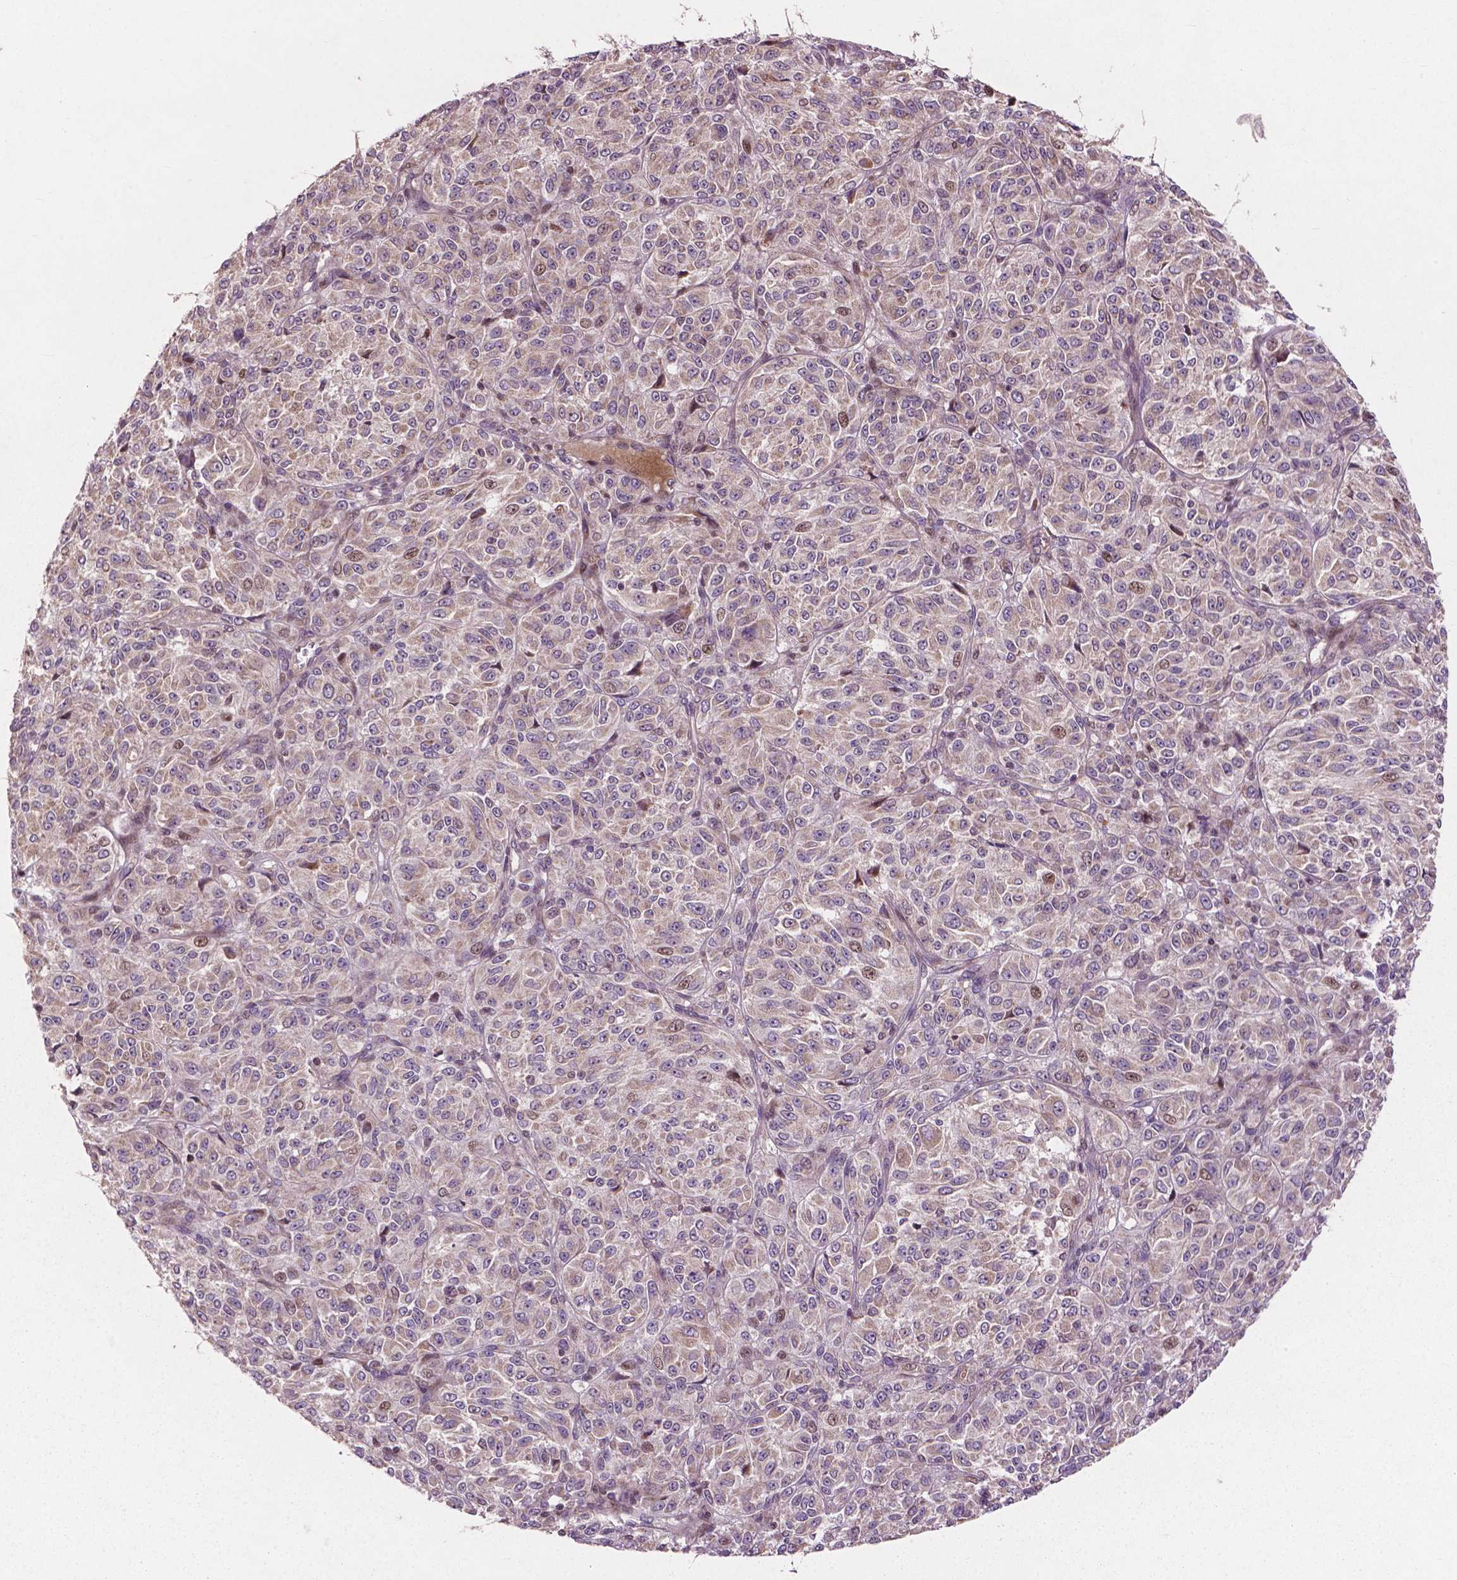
{"staining": {"intensity": "moderate", "quantity": "<25%", "location": "cytoplasmic/membranous"}, "tissue": "melanoma", "cell_type": "Tumor cells", "image_type": "cancer", "snomed": [{"axis": "morphology", "description": "Malignant melanoma, Metastatic site"}, {"axis": "topography", "description": "Brain"}], "caption": "Protein staining shows moderate cytoplasmic/membranous staining in approximately <25% of tumor cells in malignant melanoma (metastatic site). (Stains: DAB (3,3'-diaminobenzidine) in brown, nuclei in blue, Microscopy: brightfield microscopy at high magnification).", "gene": "B3GALNT2", "patient": {"sex": "female", "age": 56}}